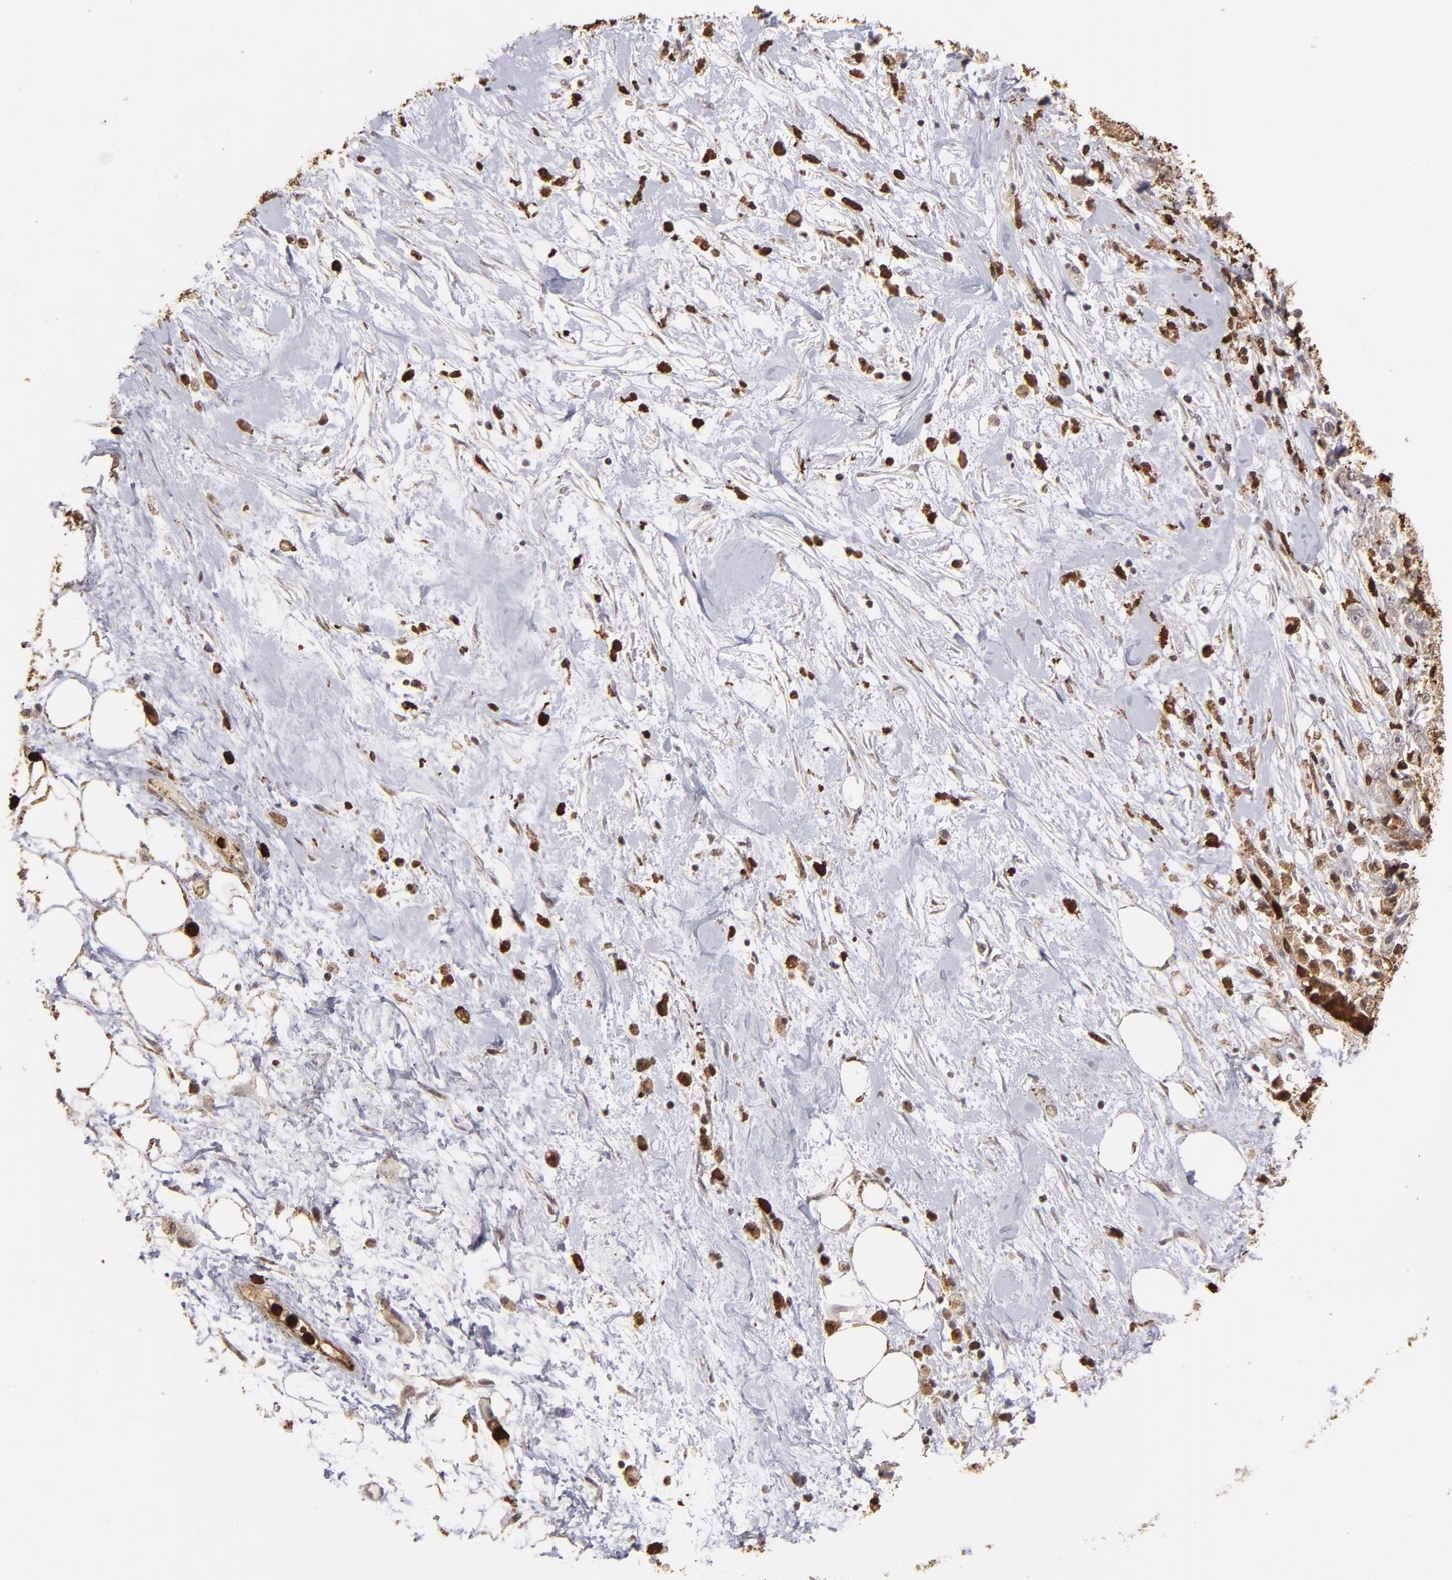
{"staining": {"intensity": "weak", "quantity": ">75%", "location": "cytoplasmic/membranous"}, "tissue": "pancreatic cancer", "cell_type": "Tumor cells", "image_type": "cancer", "snomed": [{"axis": "morphology", "description": "Adenocarcinoma, NOS"}, {"axis": "topography", "description": "Pancreas"}], "caption": "Tumor cells exhibit low levels of weak cytoplasmic/membranous staining in approximately >75% of cells in pancreatic cancer.", "gene": "ZFX", "patient": {"sex": "male", "age": 79}}